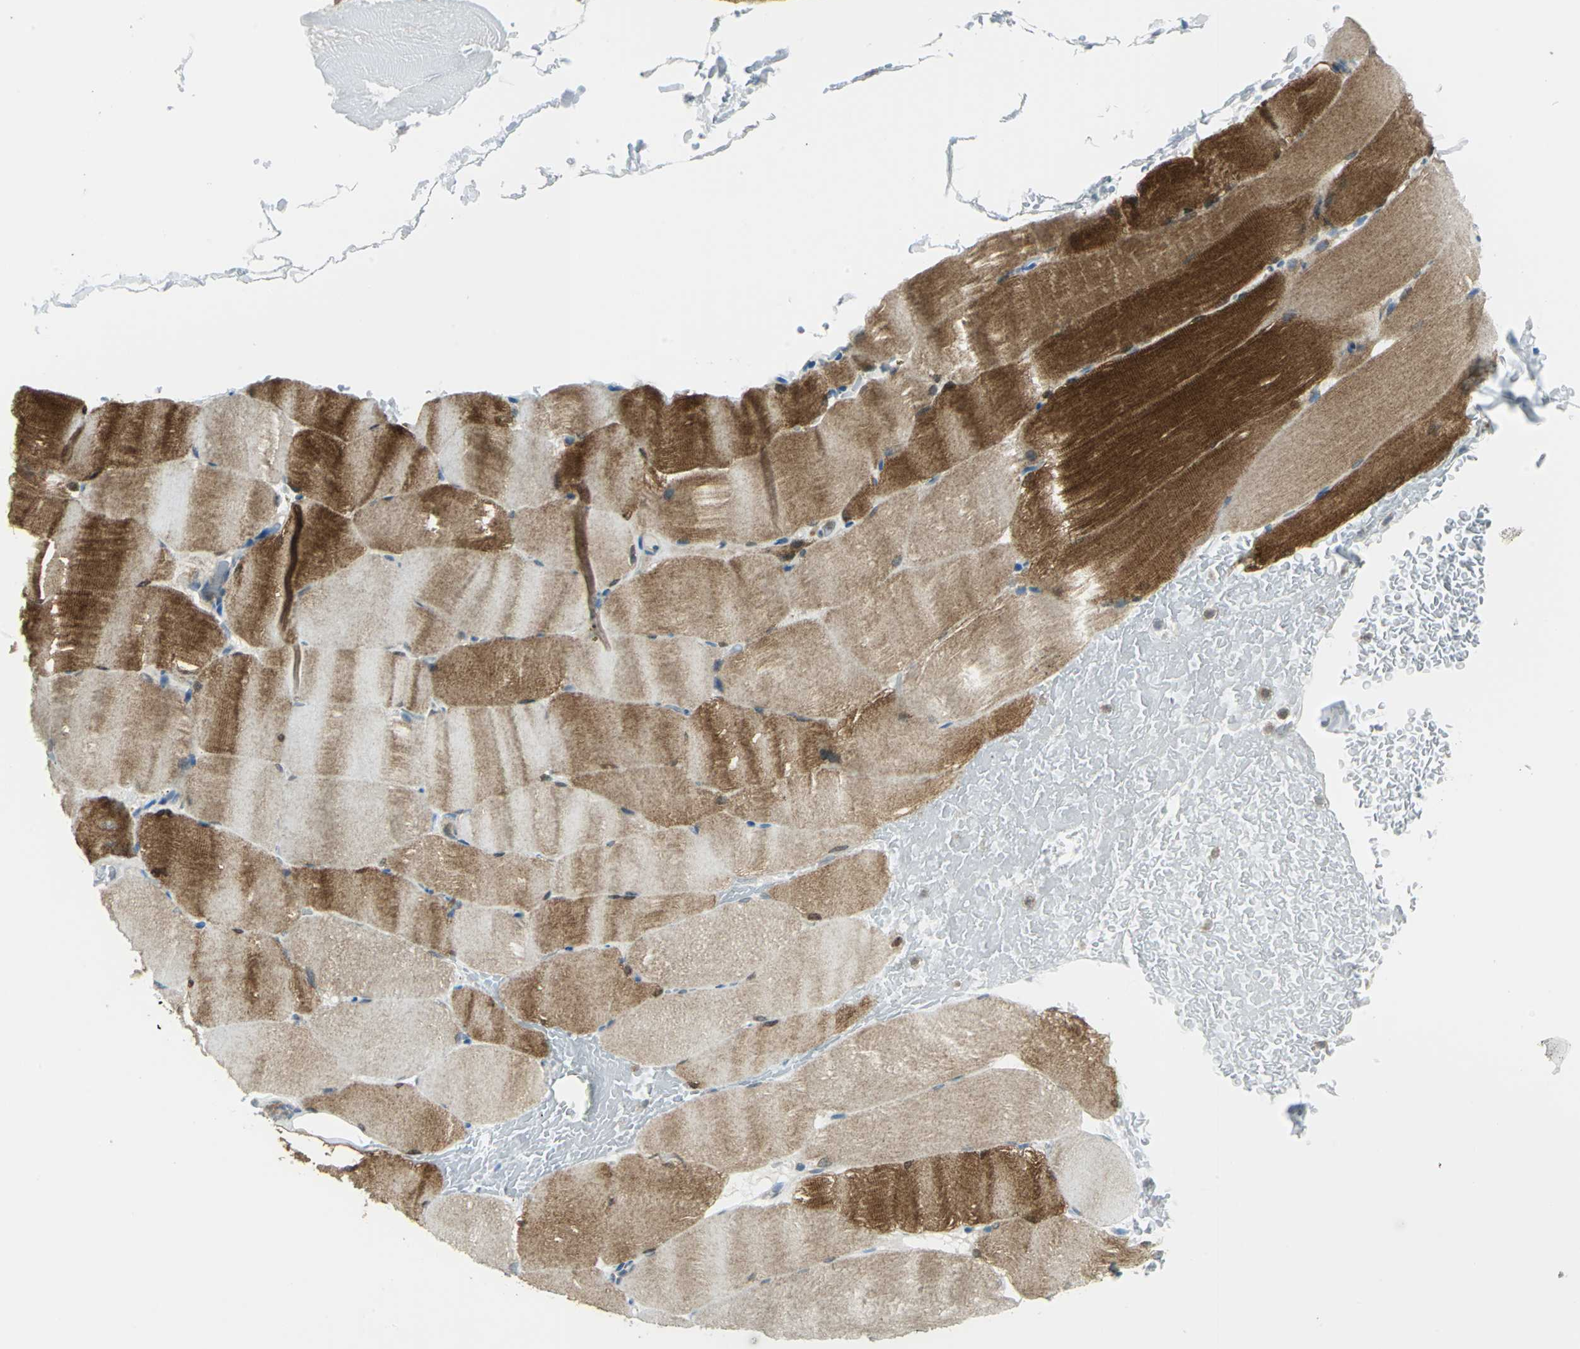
{"staining": {"intensity": "strong", "quantity": "25%-75%", "location": "cytoplasmic/membranous"}, "tissue": "skeletal muscle", "cell_type": "Myocytes", "image_type": "normal", "snomed": [{"axis": "morphology", "description": "Normal tissue, NOS"}, {"axis": "topography", "description": "Skeletal muscle"}, {"axis": "topography", "description": "Parathyroid gland"}], "caption": "IHC of normal skeletal muscle shows high levels of strong cytoplasmic/membranous expression in approximately 25%-75% of myocytes.", "gene": "ALDOA", "patient": {"sex": "female", "age": 37}}